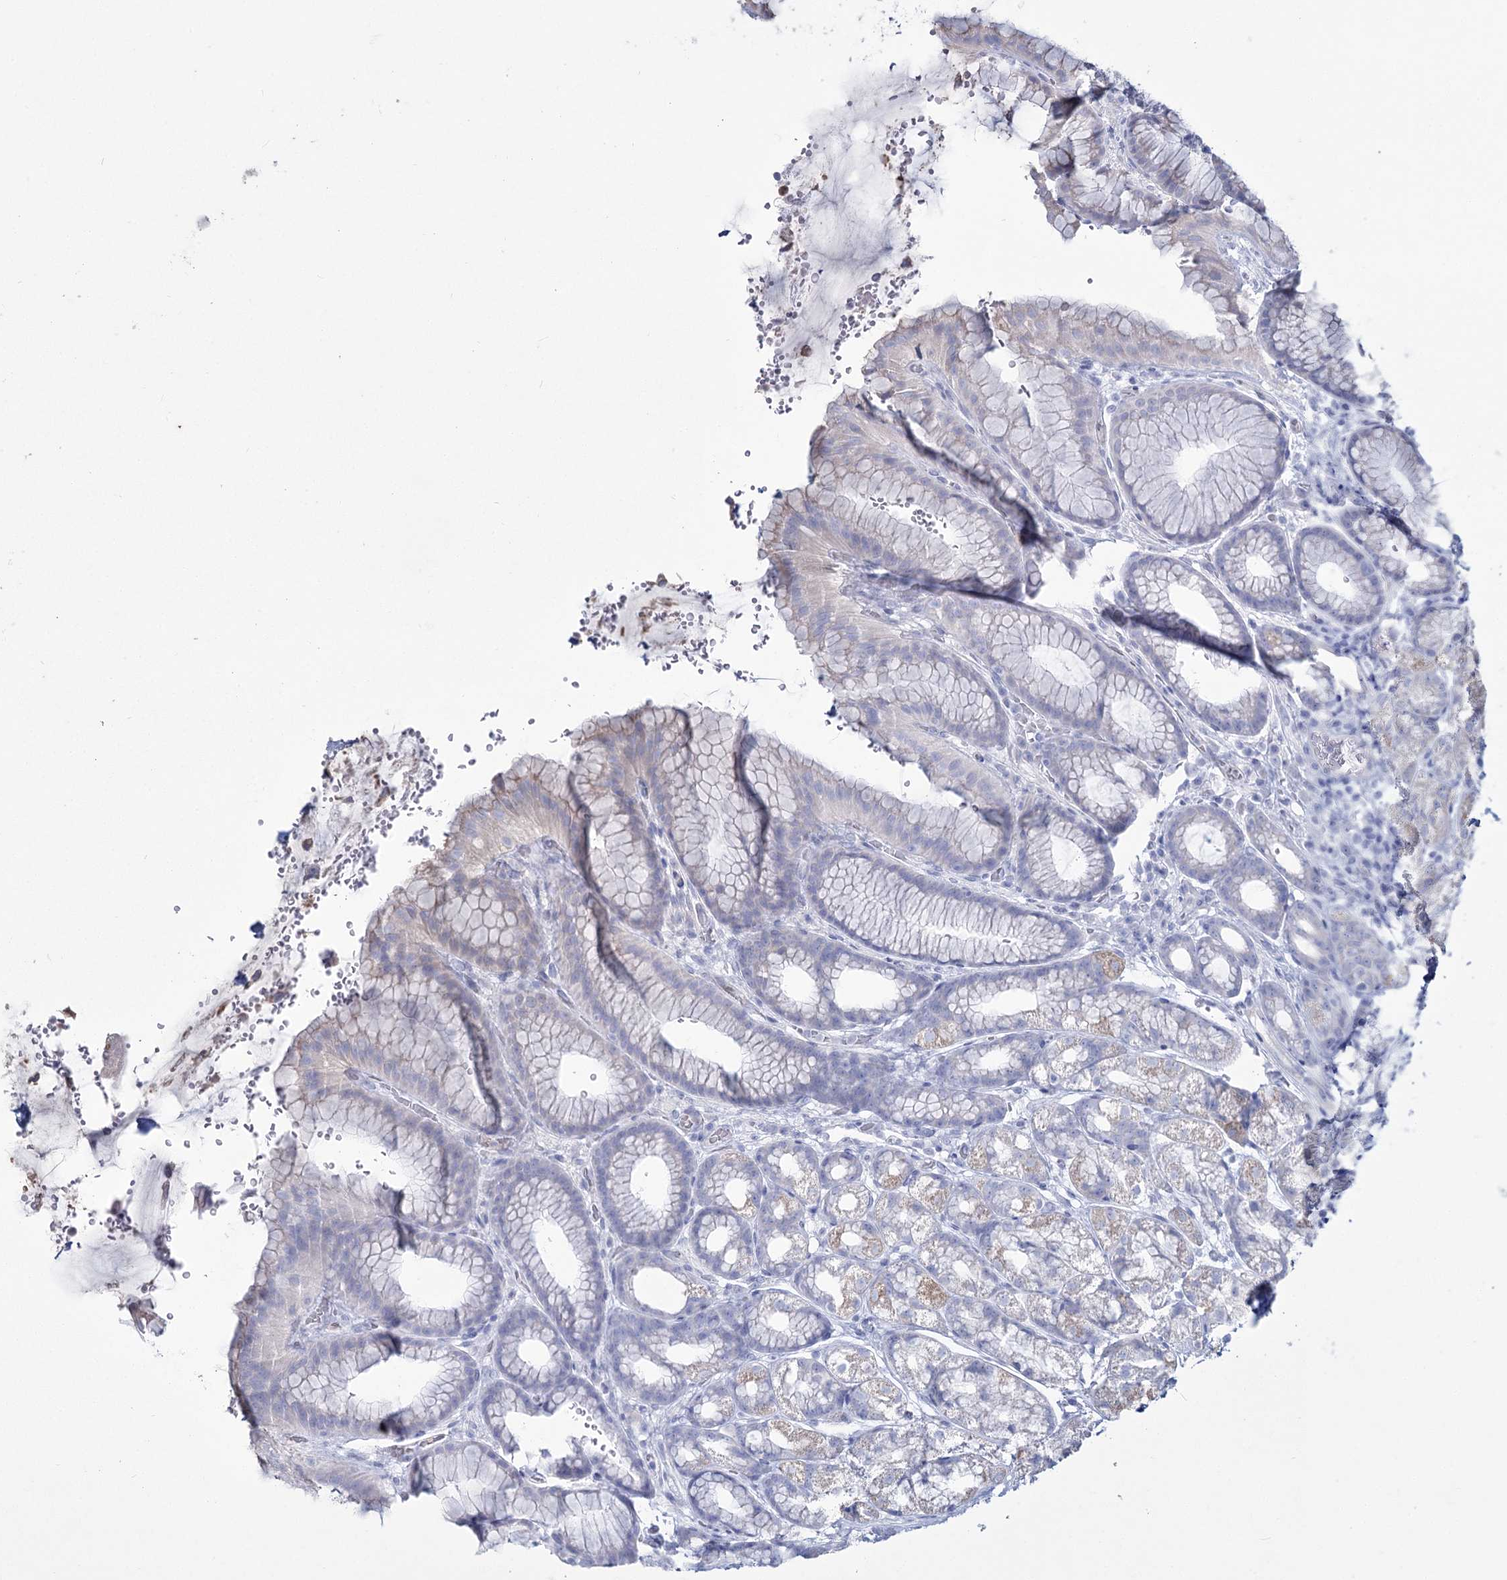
{"staining": {"intensity": "moderate", "quantity": "<25%", "location": "cytoplasmic/membranous"}, "tissue": "stomach", "cell_type": "Glandular cells", "image_type": "normal", "snomed": [{"axis": "morphology", "description": "Normal tissue, NOS"}, {"axis": "morphology", "description": "Adenocarcinoma, NOS"}, {"axis": "topography", "description": "Stomach"}], "caption": "IHC histopathology image of unremarkable stomach: human stomach stained using immunohistochemistry (IHC) shows low levels of moderate protein expression localized specifically in the cytoplasmic/membranous of glandular cells, appearing as a cytoplasmic/membranous brown color.", "gene": "ME3", "patient": {"sex": "male", "age": 57}}